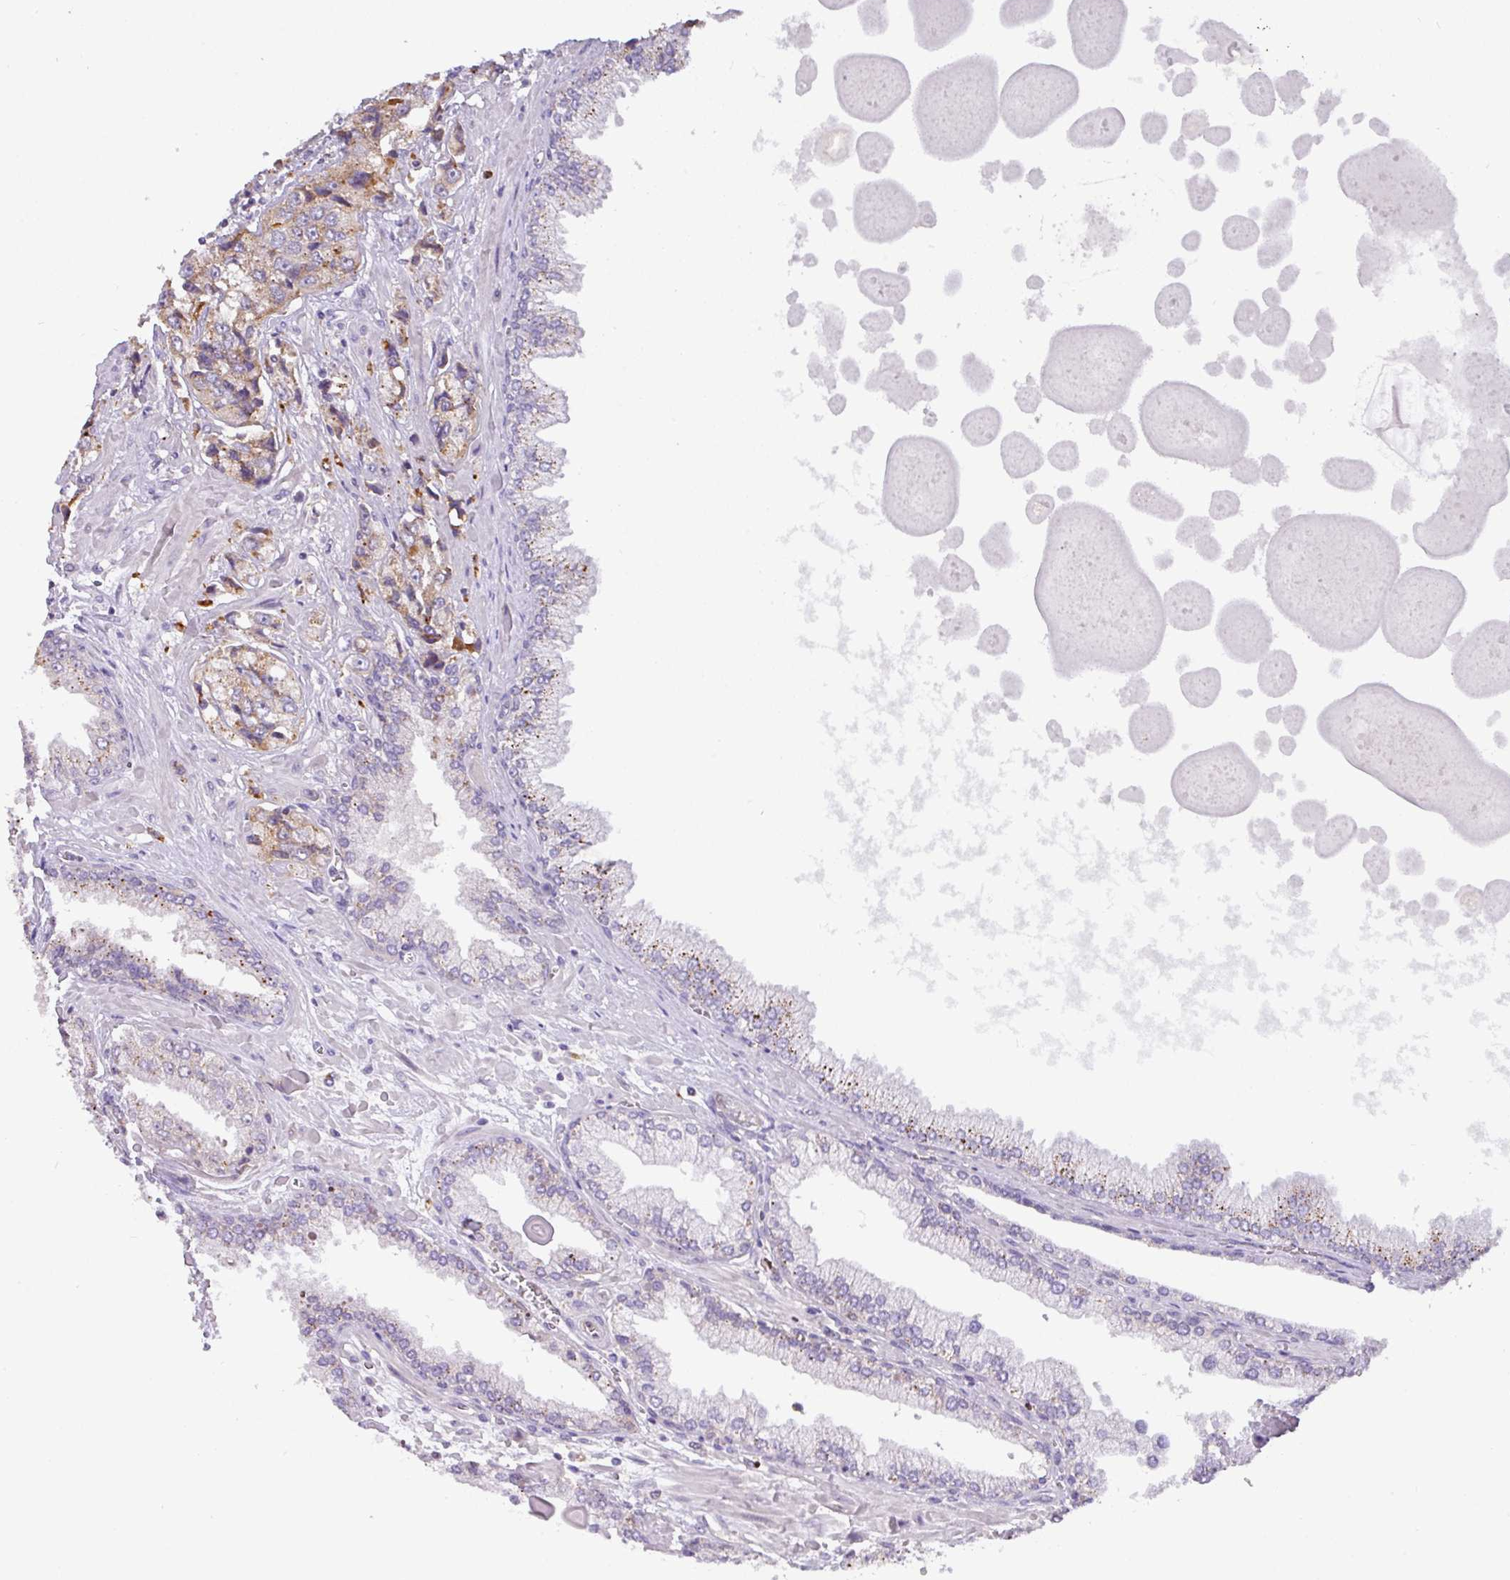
{"staining": {"intensity": "weak", "quantity": ">75%", "location": "cytoplasmic/membranous"}, "tissue": "prostate cancer", "cell_type": "Tumor cells", "image_type": "cancer", "snomed": [{"axis": "morphology", "description": "Adenocarcinoma, High grade"}, {"axis": "topography", "description": "Prostate"}], "caption": "This histopathology image shows prostate cancer stained with immunohistochemistry to label a protein in brown. The cytoplasmic/membranous of tumor cells show weak positivity for the protein. Nuclei are counter-stained blue.", "gene": "GCNT7", "patient": {"sex": "male", "age": 74}}